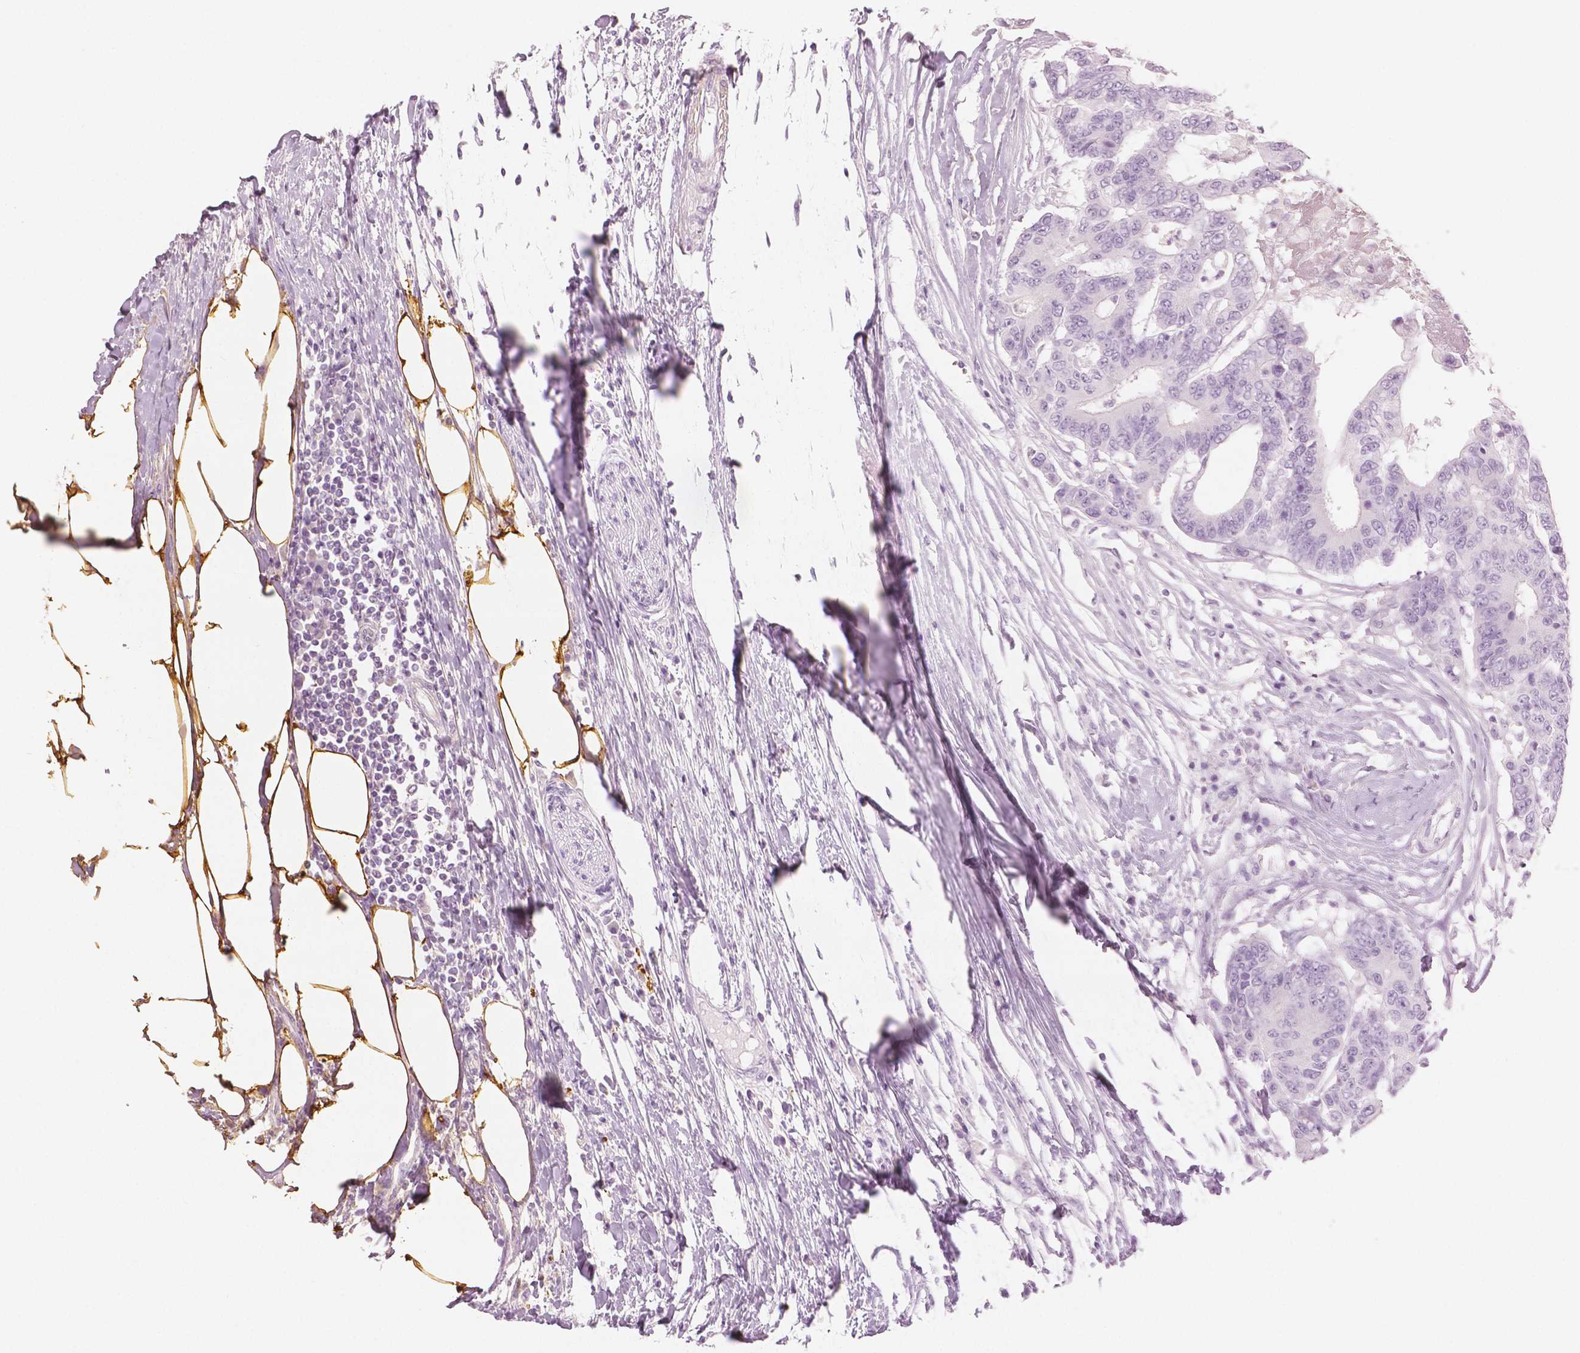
{"staining": {"intensity": "negative", "quantity": "none", "location": "none"}, "tissue": "colorectal cancer", "cell_type": "Tumor cells", "image_type": "cancer", "snomed": [{"axis": "morphology", "description": "Adenocarcinoma, NOS"}, {"axis": "topography", "description": "Colon"}], "caption": "IHC photomicrograph of colorectal cancer stained for a protein (brown), which demonstrates no staining in tumor cells.", "gene": "PLIN4", "patient": {"sex": "female", "age": 48}}